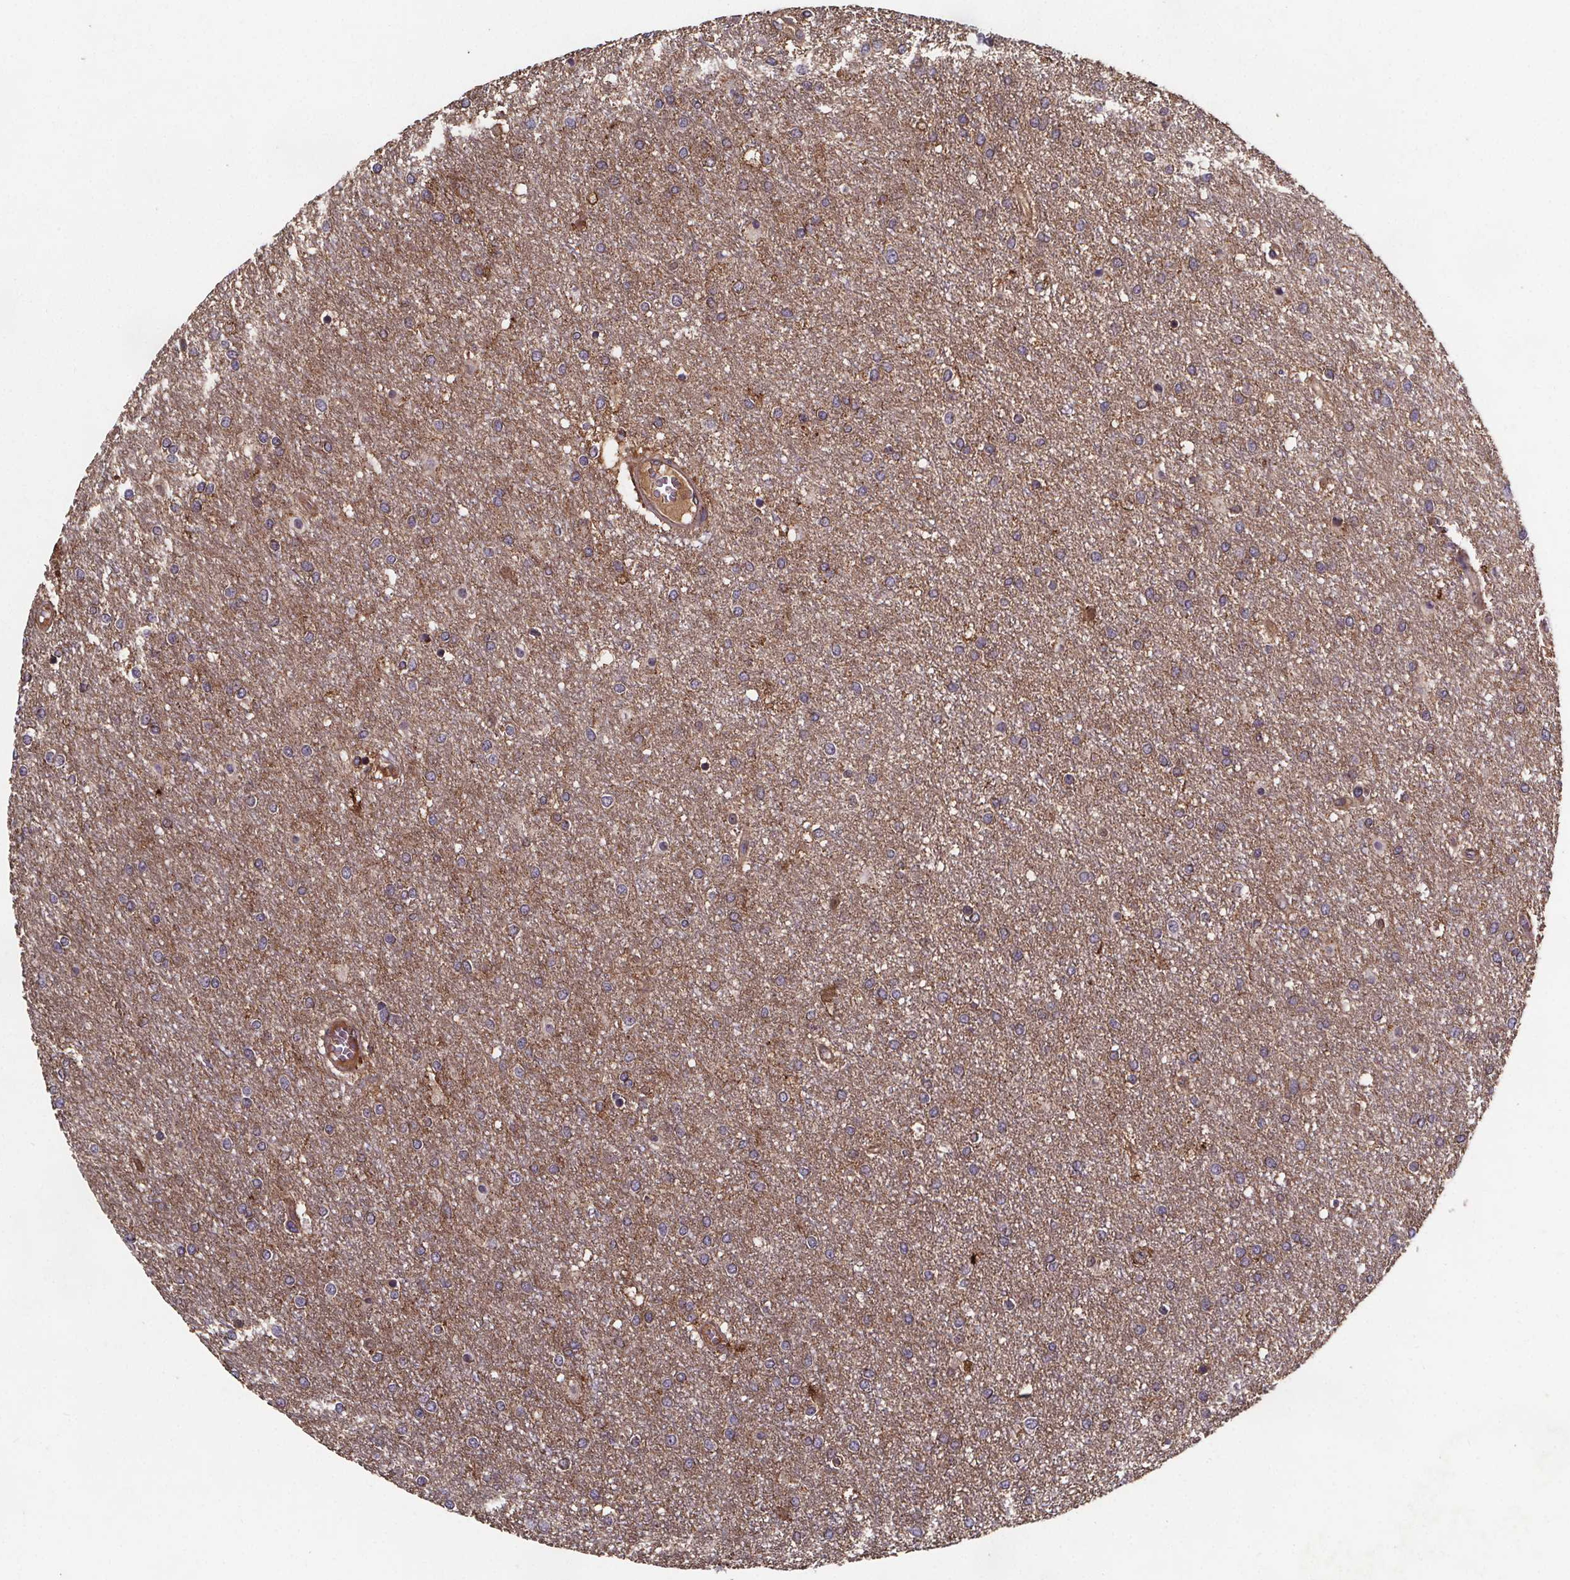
{"staining": {"intensity": "negative", "quantity": "none", "location": "none"}, "tissue": "glioma", "cell_type": "Tumor cells", "image_type": "cancer", "snomed": [{"axis": "morphology", "description": "Glioma, malignant, High grade"}, {"axis": "topography", "description": "Brain"}], "caption": "DAB (3,3'-diaminobenzidine) immunohistochemical staining of malignant glioma (high-grade) displays no significant staining in tumor cells. The staining is performed using DAB (3,3'-diaminobenzidine) brown chromogen with nuclei counter-stained in using hematoxylin.", "gene": "FASTKD3", "patient": {"sex": "female", "age": 61}}